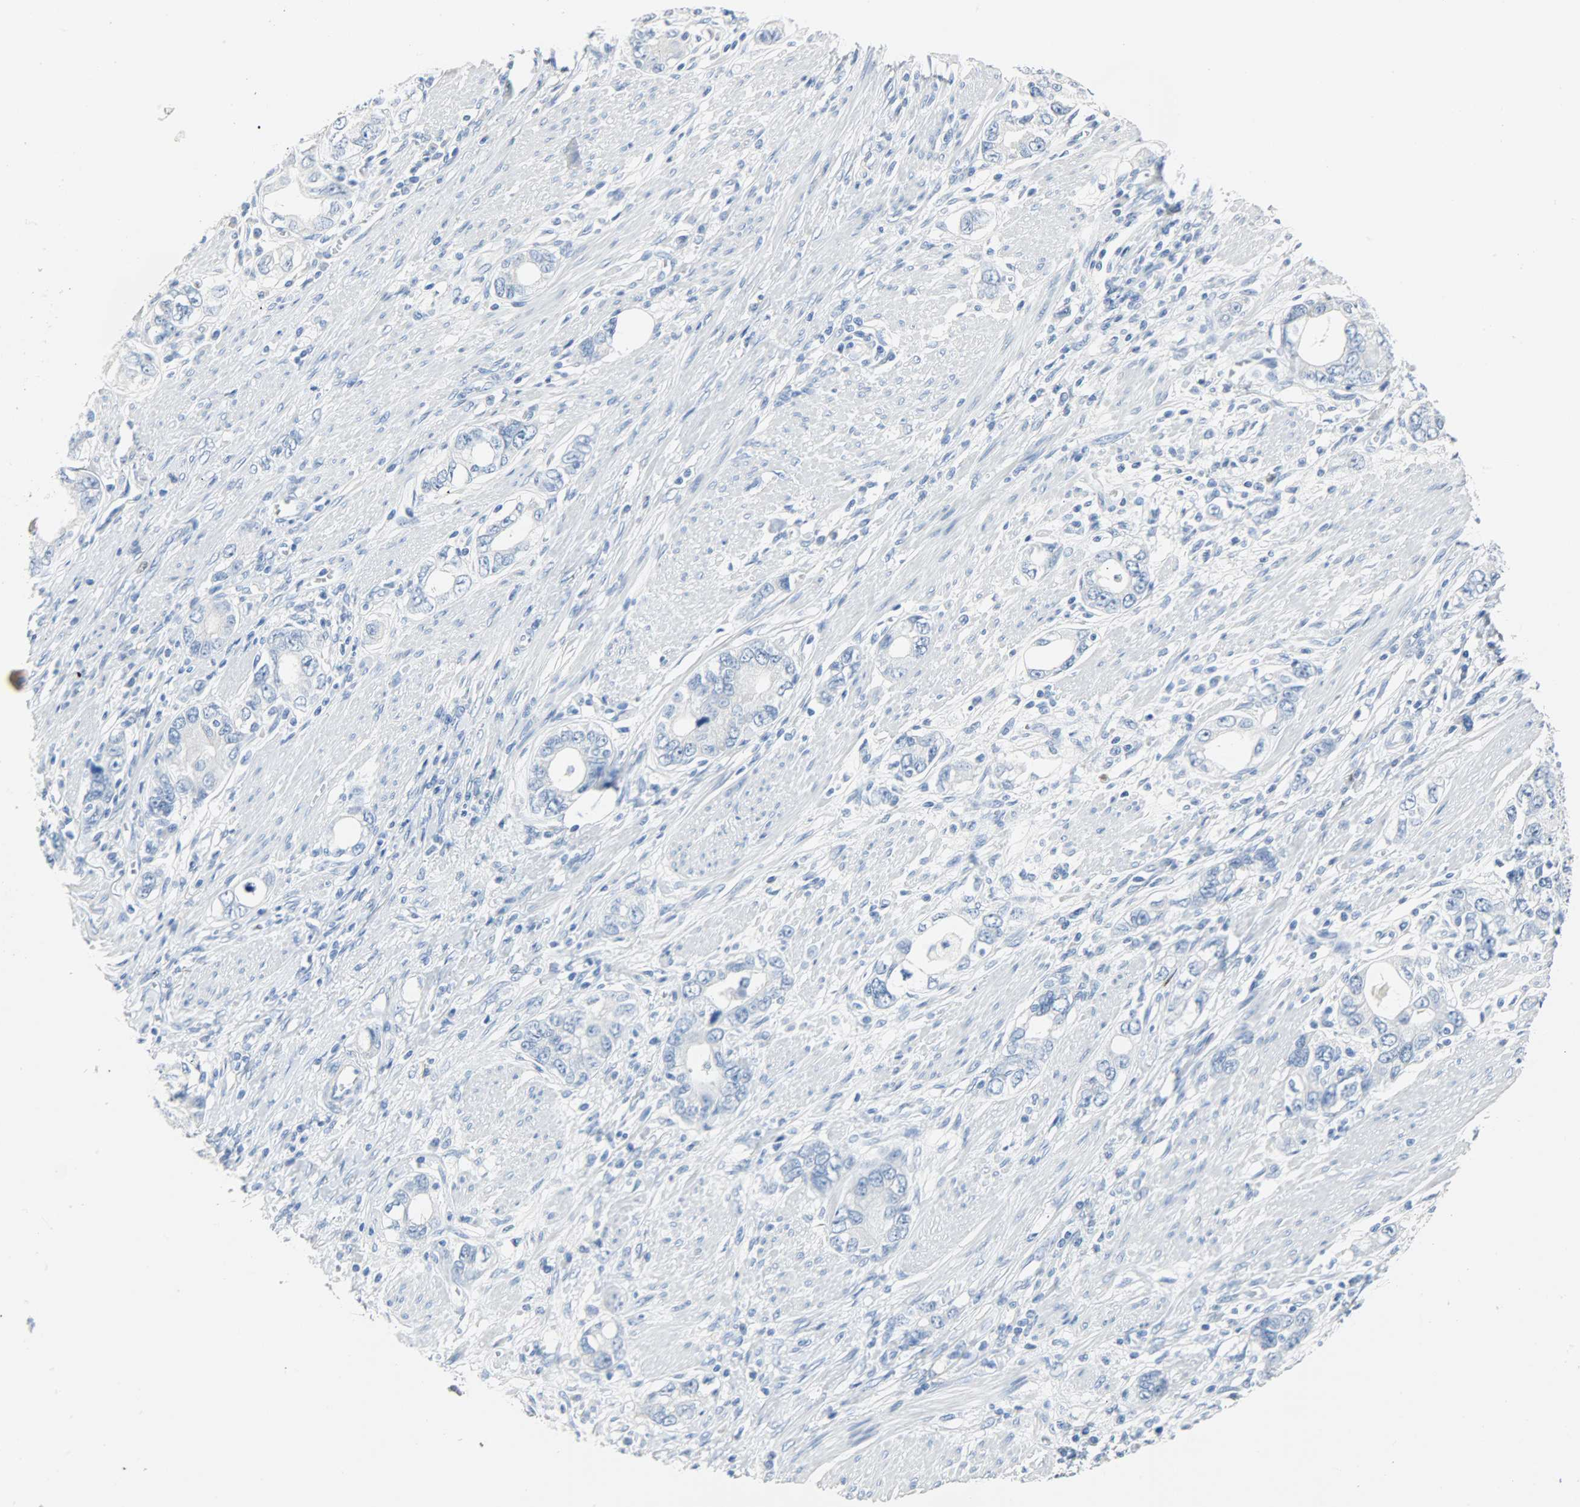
{"staining": {"intensity": "negative", "quantity": "none", "location": "none"}, "tissue": "stomach cancer", "cell_type": "Tumor cells", "image_type": "cancer", "snomed": [{"axis": "morphology", "description": "Adenocarcinoma, NOS"}, {"axis": "topography", "description": "Stomach, lower"}], "caption": "Immunohistochemistry (IHC) image of neoplastic tissue: stomach adenocarcinoma stained with DAB exhibits no significant protein staining in tumor cells.", "gene": "CA3", "patient": {"sex": "female", "age": 93}}